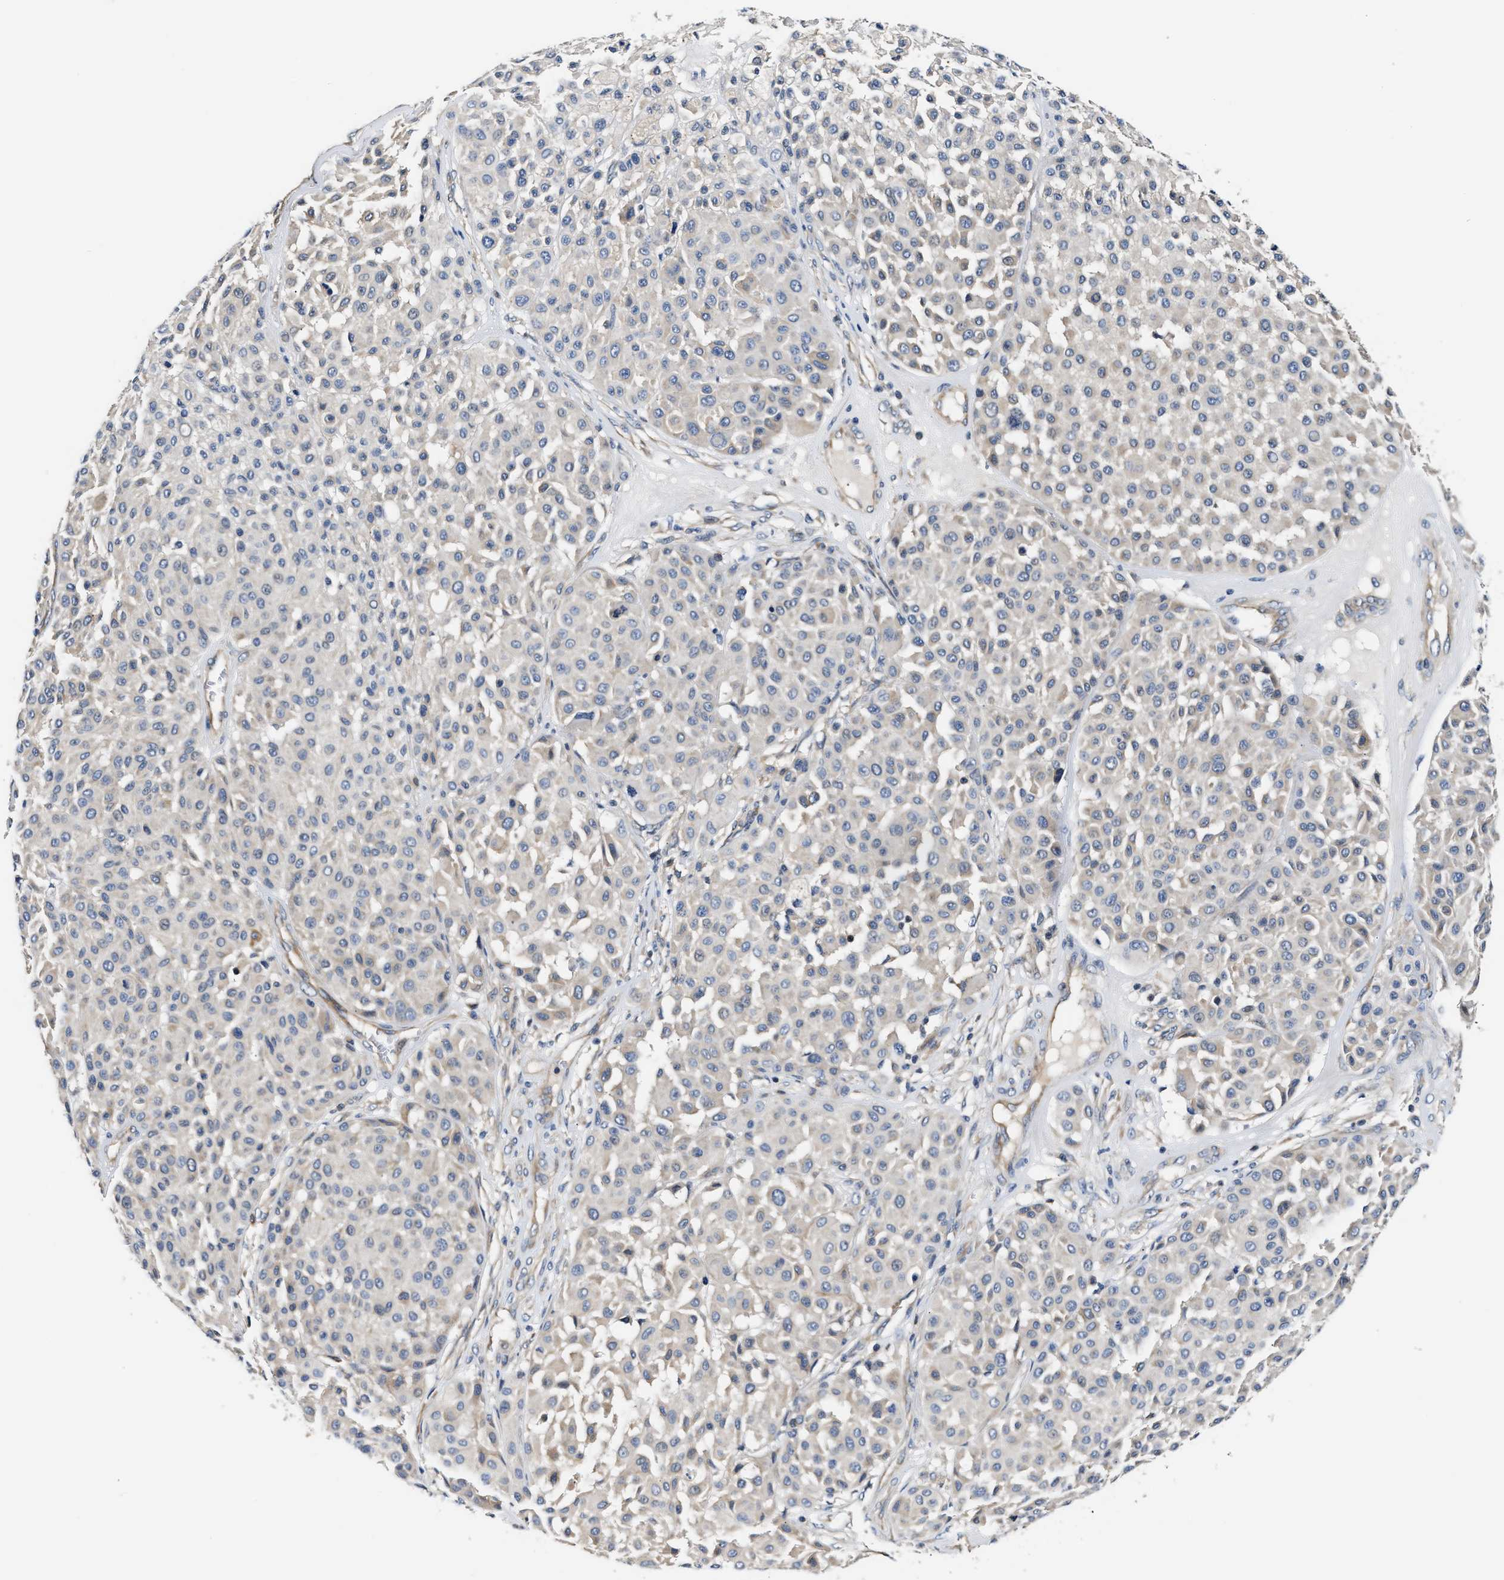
{"staining": {"intensity": "negative", "quantity": "none", "location": "none"}, "tissue": "melanoma", "cell_type": "Tumor cells", "image_type": "cancer", "snomed": [{"axis": "morphology", "description": "Malignant melanoma, Metastatic site"}, {"axis": "topography", "description": "Soft tissue"}], "caption": "DAB immunohistochemical staining of malignant melanoma (metastatic site) exhibits no significant expression in tumor cells. (Brightfield microscopy of DAB IHC at high magnification).", "gene": "TEX2", "patient": {"sex": "male", "age": 41}}